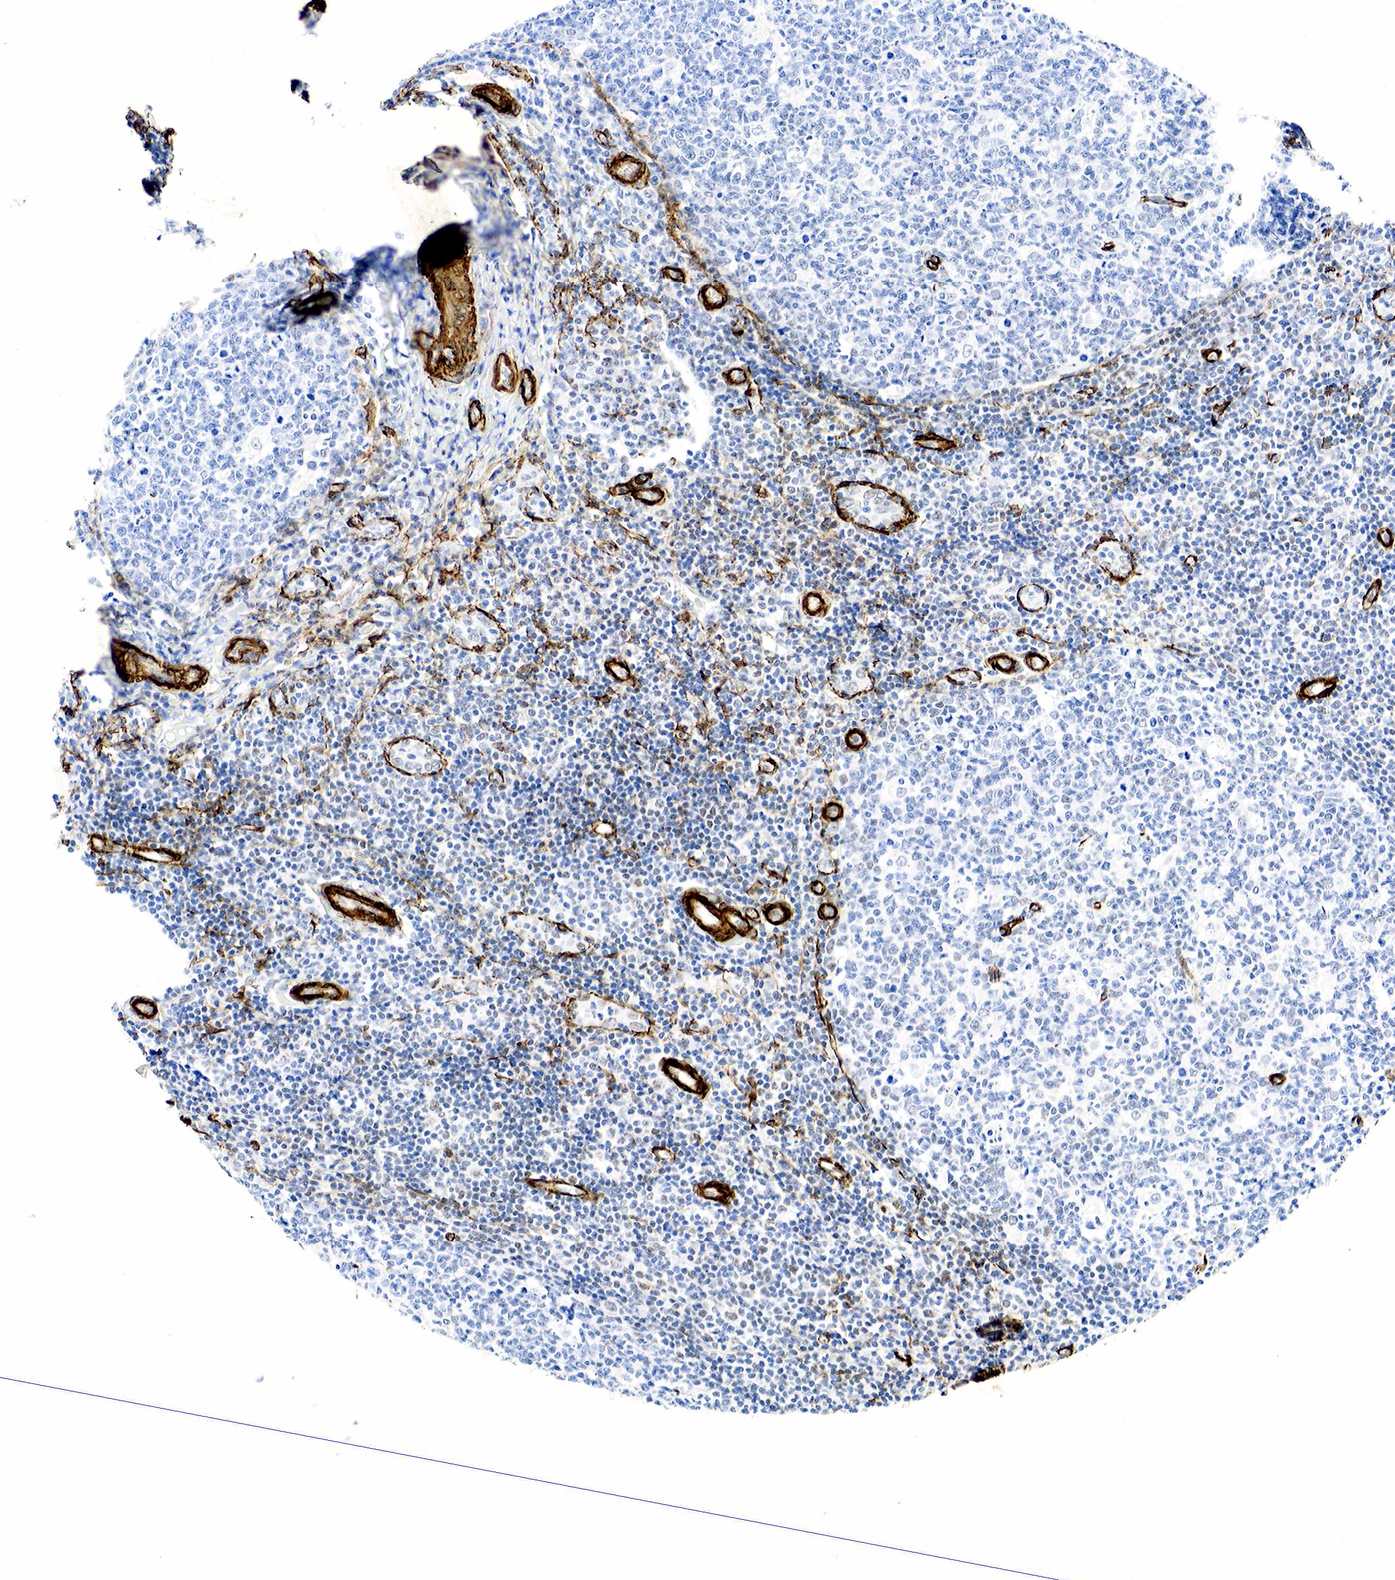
{"staining": {"intensity": "negative", "quantity": "none", "location": "none"}, "tissue": "tonsil", "cell_type": "Germinal center cells", "image_type": "normal", "snomed": [{"axis": "morphology", "description": "Normal tissue, NOS"}, {"axis": "topography", "description": "Tonsil"}], "caption": "Protein analysis of benign tonsil exhibits no significant staining in germinal center cells. The staining is performed using DAB (3,3'-diaminobenzidine) brown chromogen with nuclei counter-stained in using hematoxylin.", "gene": "ACTA2", "patient": {"sex": "male", "age": 6}}